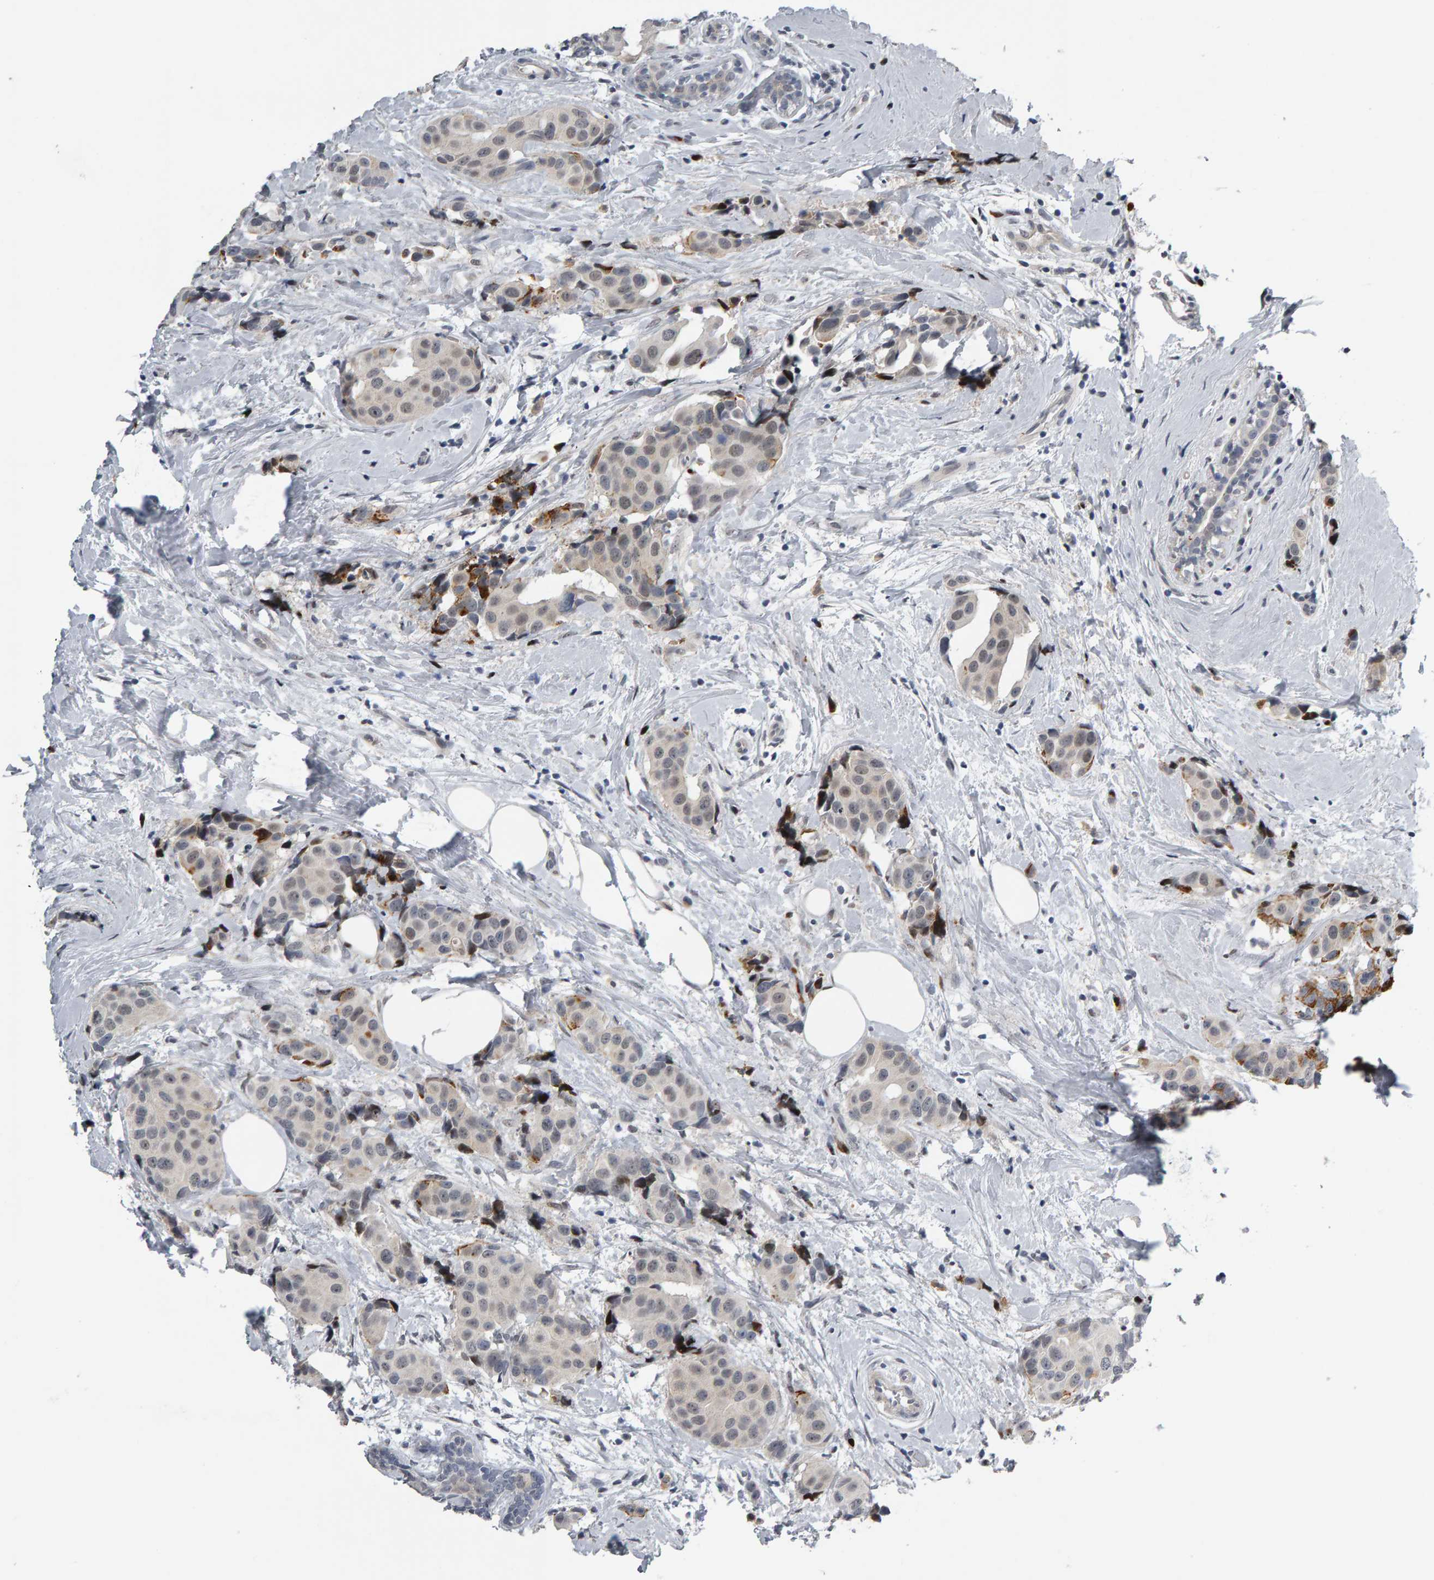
{"staining": {"intensity": "moderate", "quantity": "<25%", "location": "cytoplasmic/membranous"}, "tissue": "breast cancer", "cell_type": "Tumor cells", "image_type": "cancer", "snomed": [{"axis": "morphology", "description": "Normal tissue, NOS"}, {"axis": "morphology", "description": "Duct carcinoma"}, {"axis": "topography", "description": "Breast"}], "caption": "DAB (3,3'-diaminobenzidine) immunohistochemical staining of breast cancer (infiltrating ductal carcinoma) displays moderate cytoplasmic/membranous protein staining in approximately <25% of tumor cells.", "gene": "IPO8", "patient": {"sex": "female", "age": 39}}